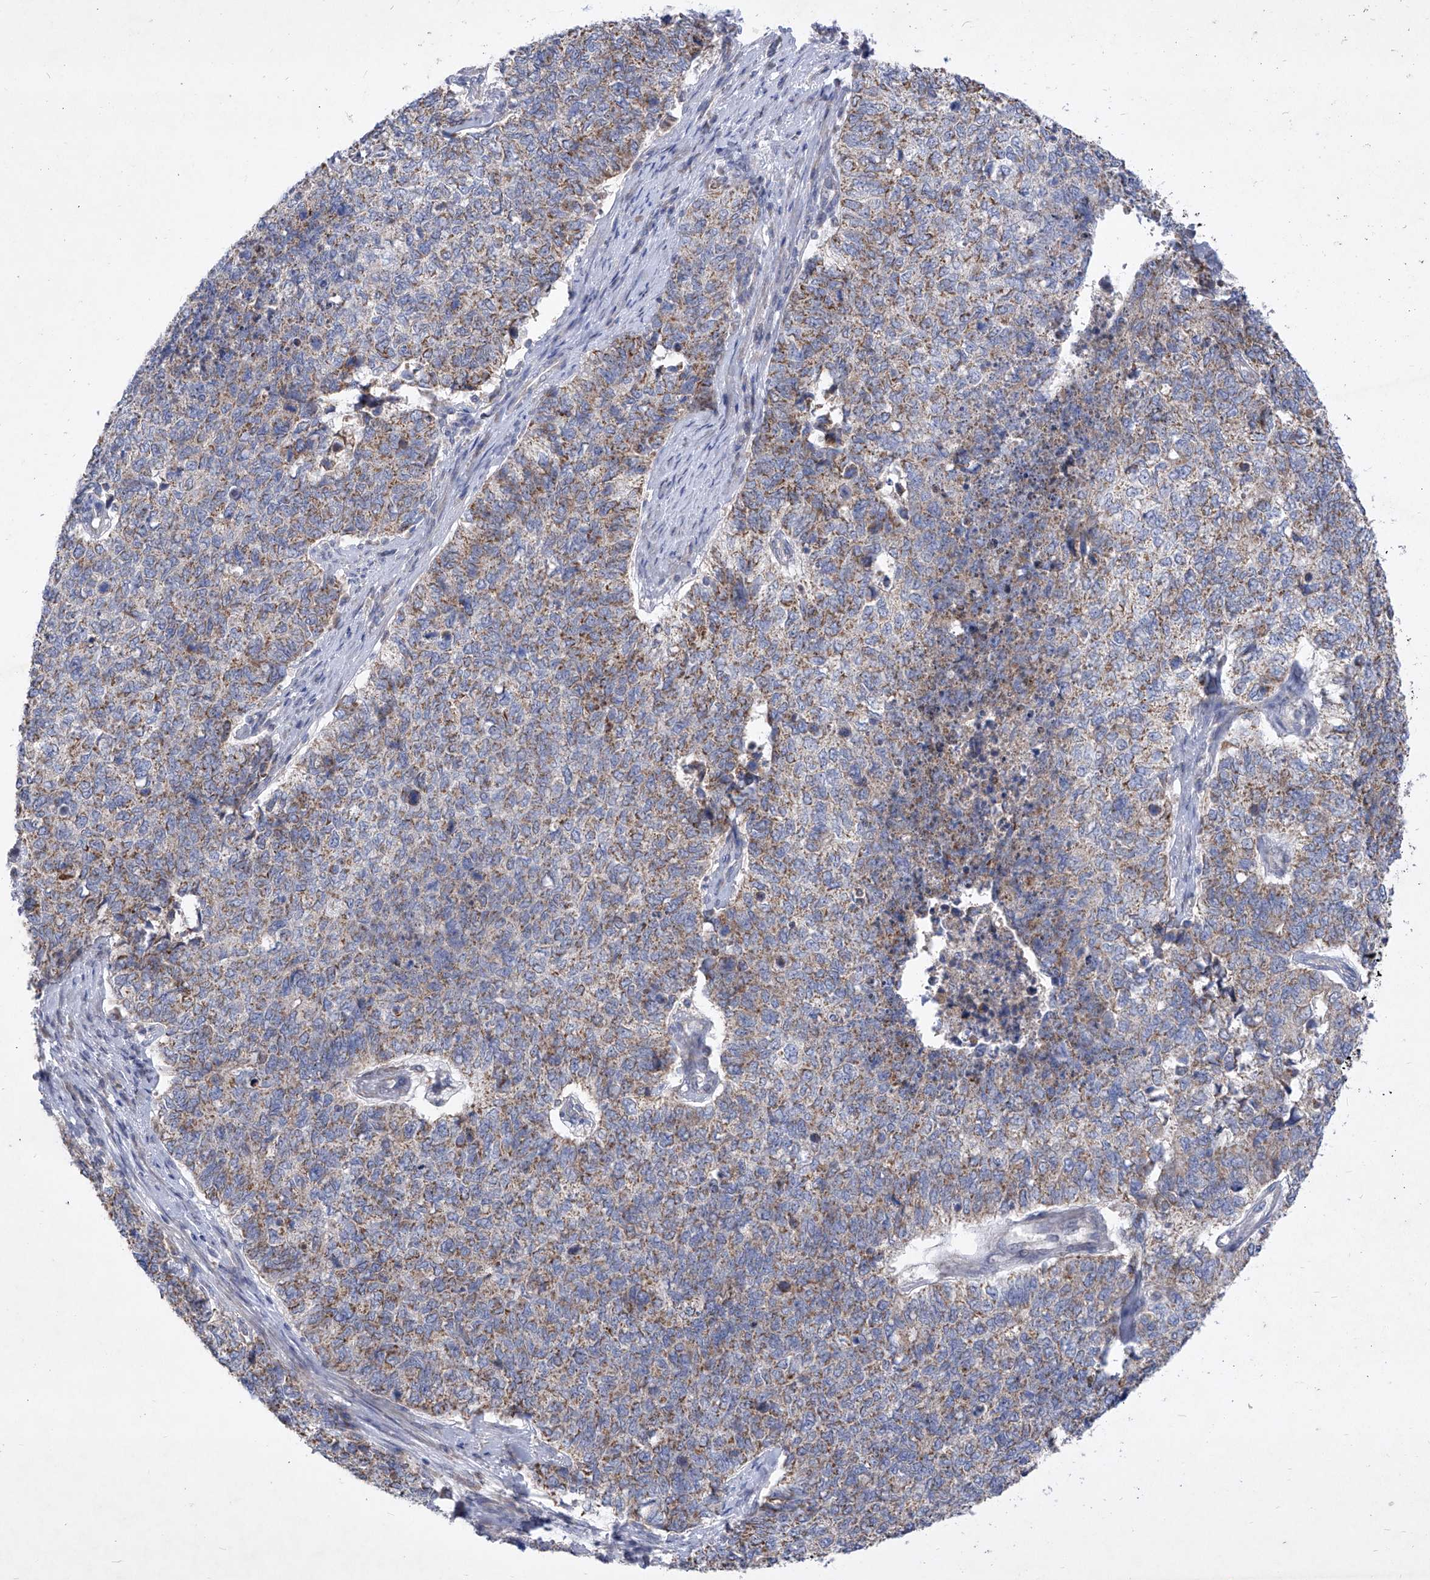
{"staining": {"intensity": "moderate", "quantity": "25%-75%", "location": "cytoplasmic/membranous"}, "tissue": "cervical cancer", "cell_type": "Tumor cells", "image_type": "cancer", "snomed": [{"axis": "morphology", "description": "Squamous cell carcinoma, NOS"}, {"axis": "topography", "description": "Cervix"}], "caption": "This micrograph displays squamous cell carcinoma (cervical) stained with IHC to label a protein in brown. The cytoplasmic/membranous of tumor cells show moderate positivity for the protein. Nuclei are counter-stained blue.", "gene": "COQ3", "patient": {"sex": "female", "age": 63}}